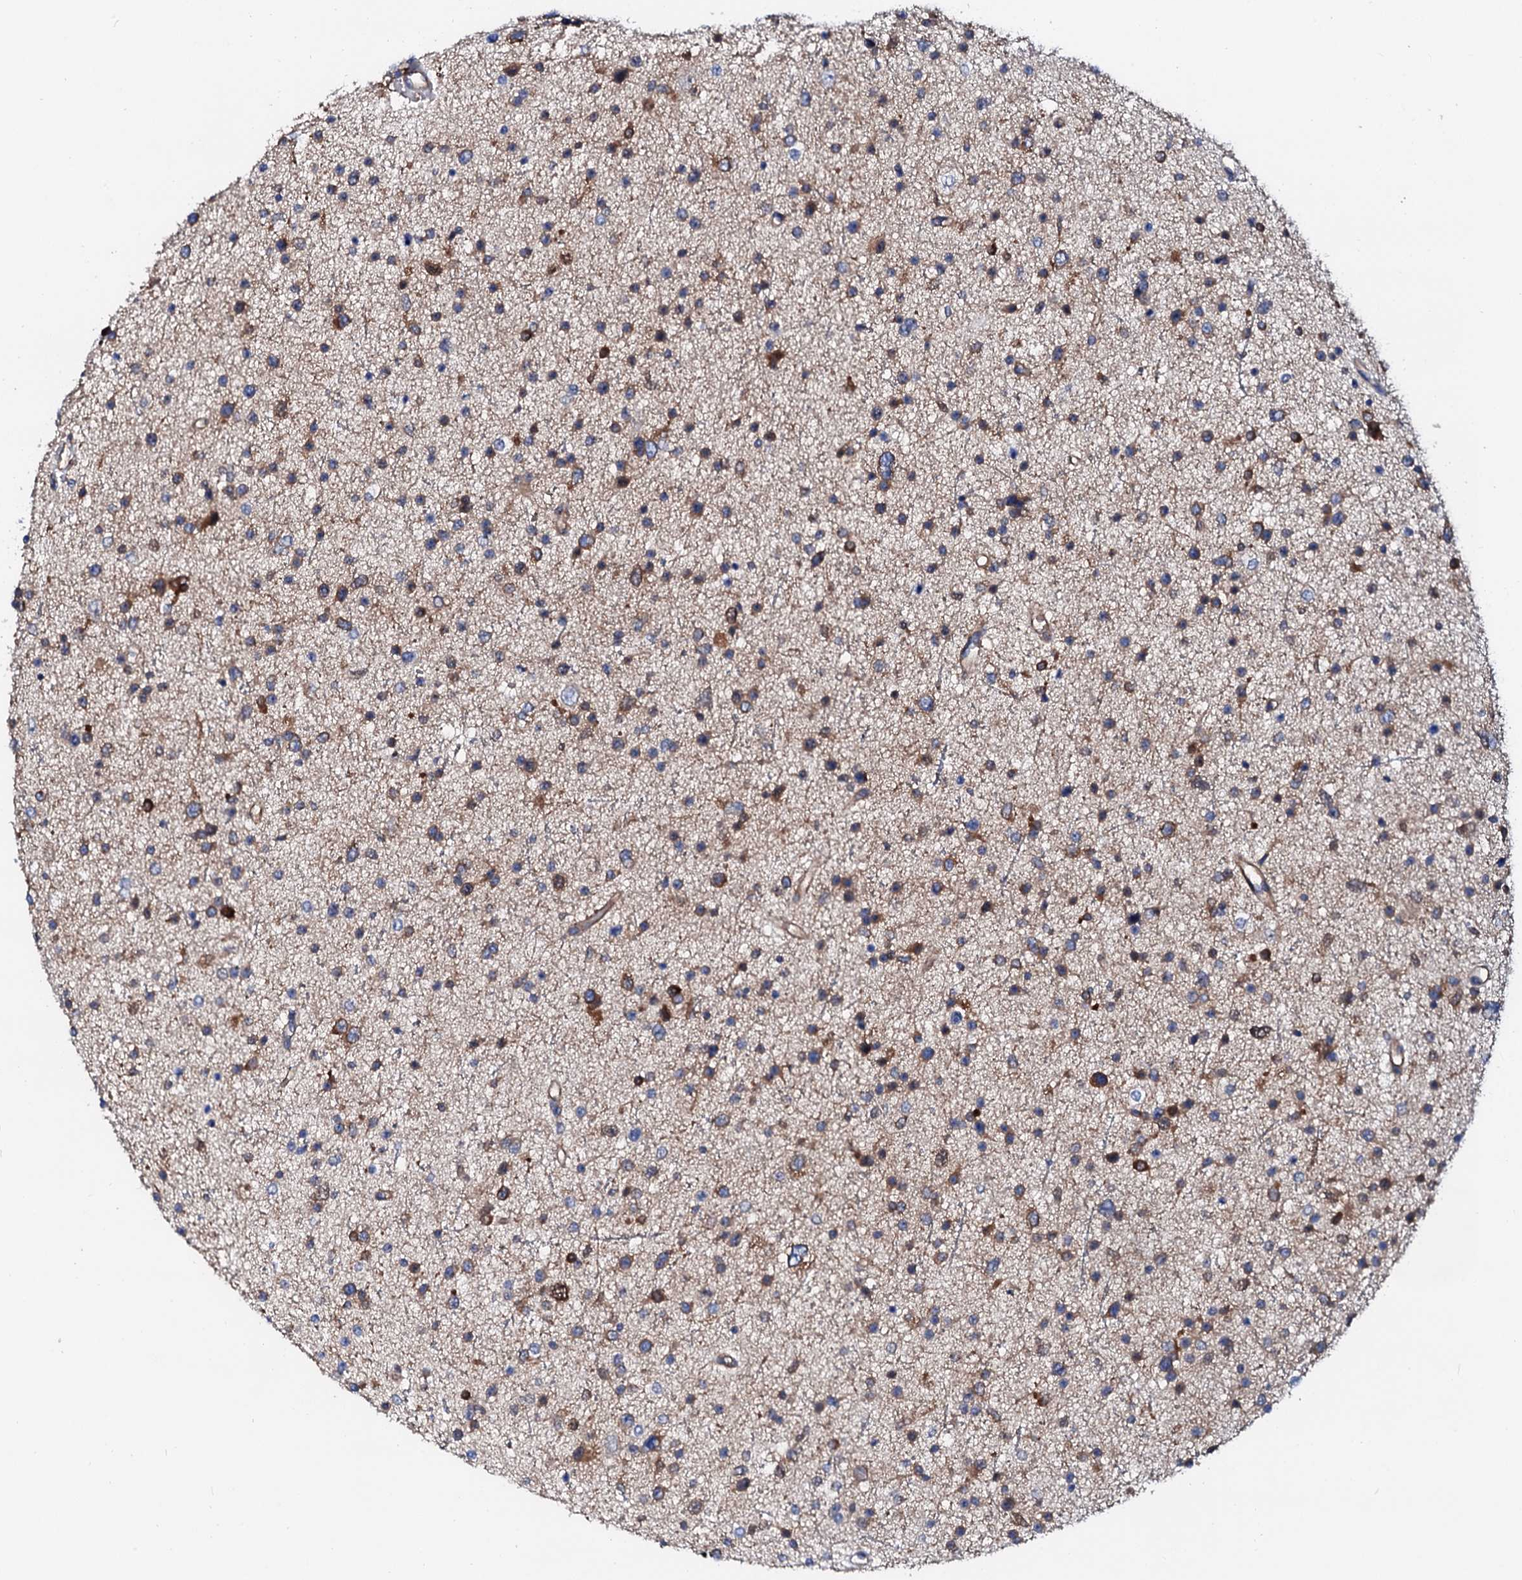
{"staining": {"intensity": "moderate", "quantity": ">75%", "location": "cytoplasmic/membranous"}, "tissue": "glioma", "cell_type": "Tumor cells", "image_type": "cancer", "snomed": [{"axis": "morphology", "description": "Glioma, malignant, Low grade"}, {"axis": "topography", "description": "Brain"}], "caption": "Immunohistochemical staining of human glioma displays medium levels of moderate cytoplasmic/membranous protein staining in approximately >75% of tumor cells.", "gene": "CSKMT", "patient": {"sex": "female", "age": 37}}